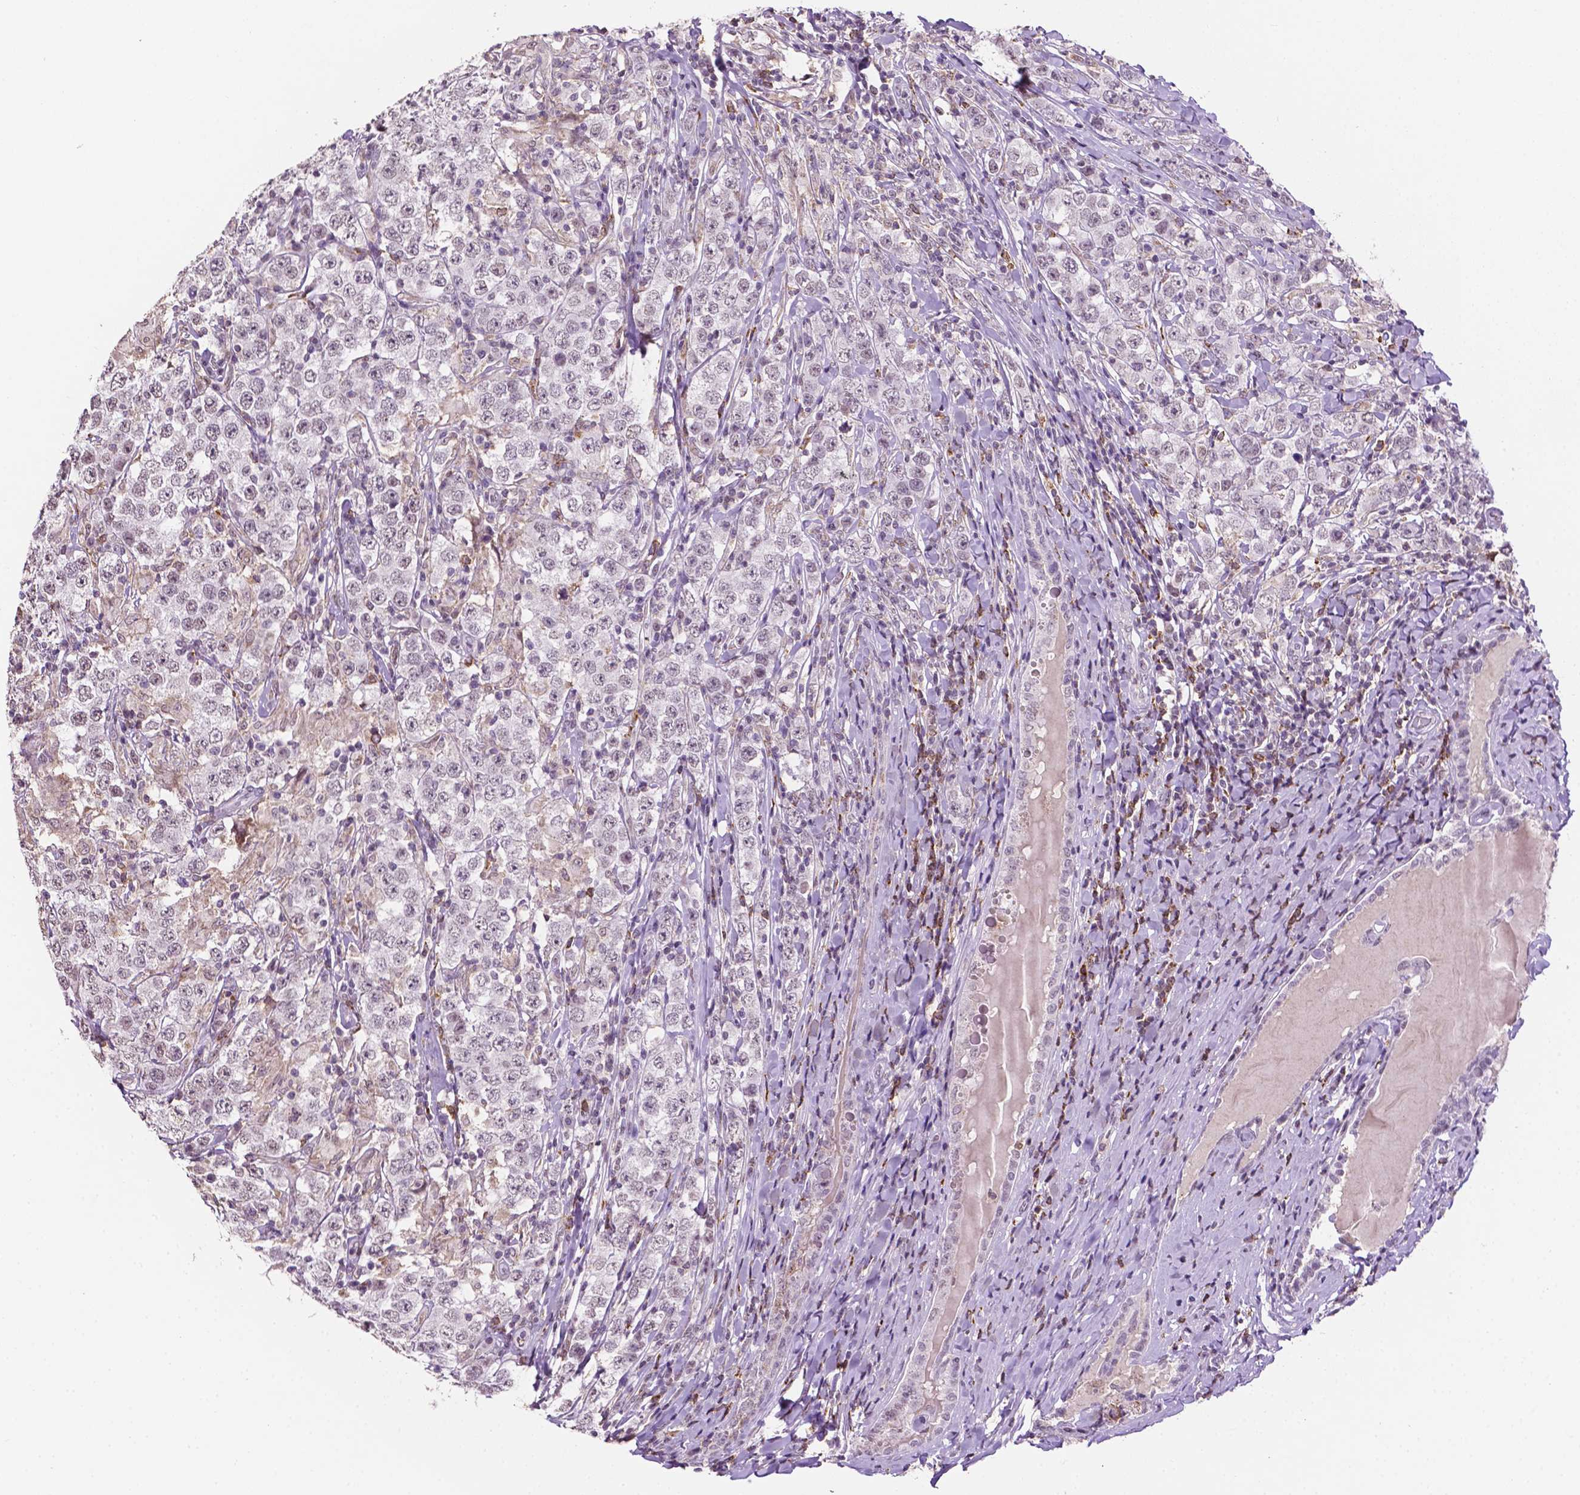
{"staining": {"intensity": "negative", "quantity": "none", "location": "none"}, "tissue": "testis cancer", "cell_type": "Tumor cells", "image_type": "cancer", "snomed": [{"axis": "morphology", "description": "Seminoma, NOS"}, {"axis": "morphology", "description": "Carcinoma, Embryonal, NOS"}, {"axis": "topography", "description": "Testis"}], "caption": "Tumor cells show no significant protein staining in embryonal carcinoma (testis). (Stains: DAB (3,3'-diaminobenzidine) IHC with hematoxylin counter stain, Microscopy: brightfield microscopy at high magnification).", "gene": "PTPN6", "patient": {"sex": "male", "age": 41}}